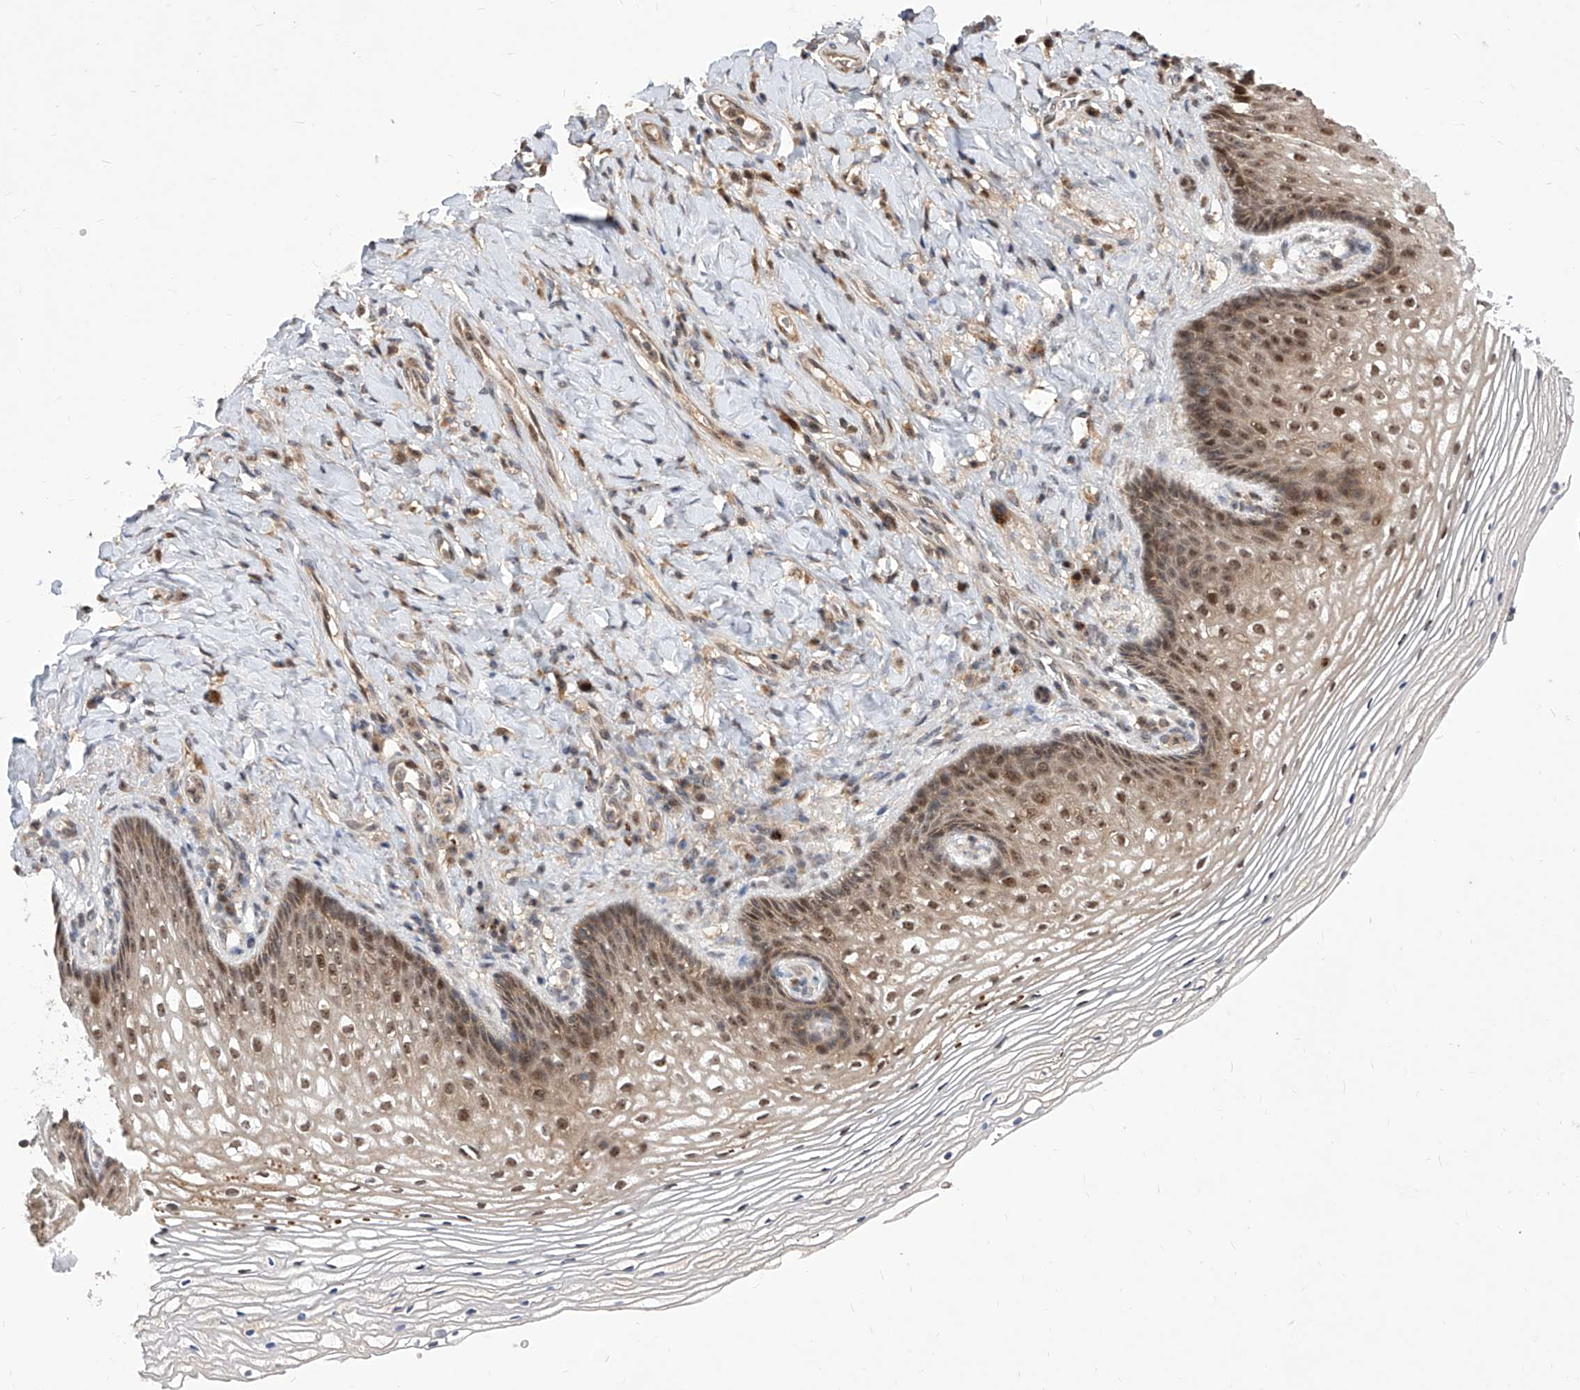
{"staining": {"intensity": "moderate", "quantity": ">75%", "location": "cytoplasmic/membranous,nuclear"}, "tissue": "vagina", "cell_type": "Squamous epithelial cells", "image_type": "normal", "snomed": [{"axis": "morphology", "description": "Normal tissue, NOS"}, {"axis": "topography", "description": "Vagina"}], "caption": "Squamous epithelial cells exhibit medium levels of moderate cytoplasmic/membranous,nuclear expression in approximately >75% of cells in normal human vagina.", "gene": "LGR4", "patient": {"sex": "female", "age": 60}}